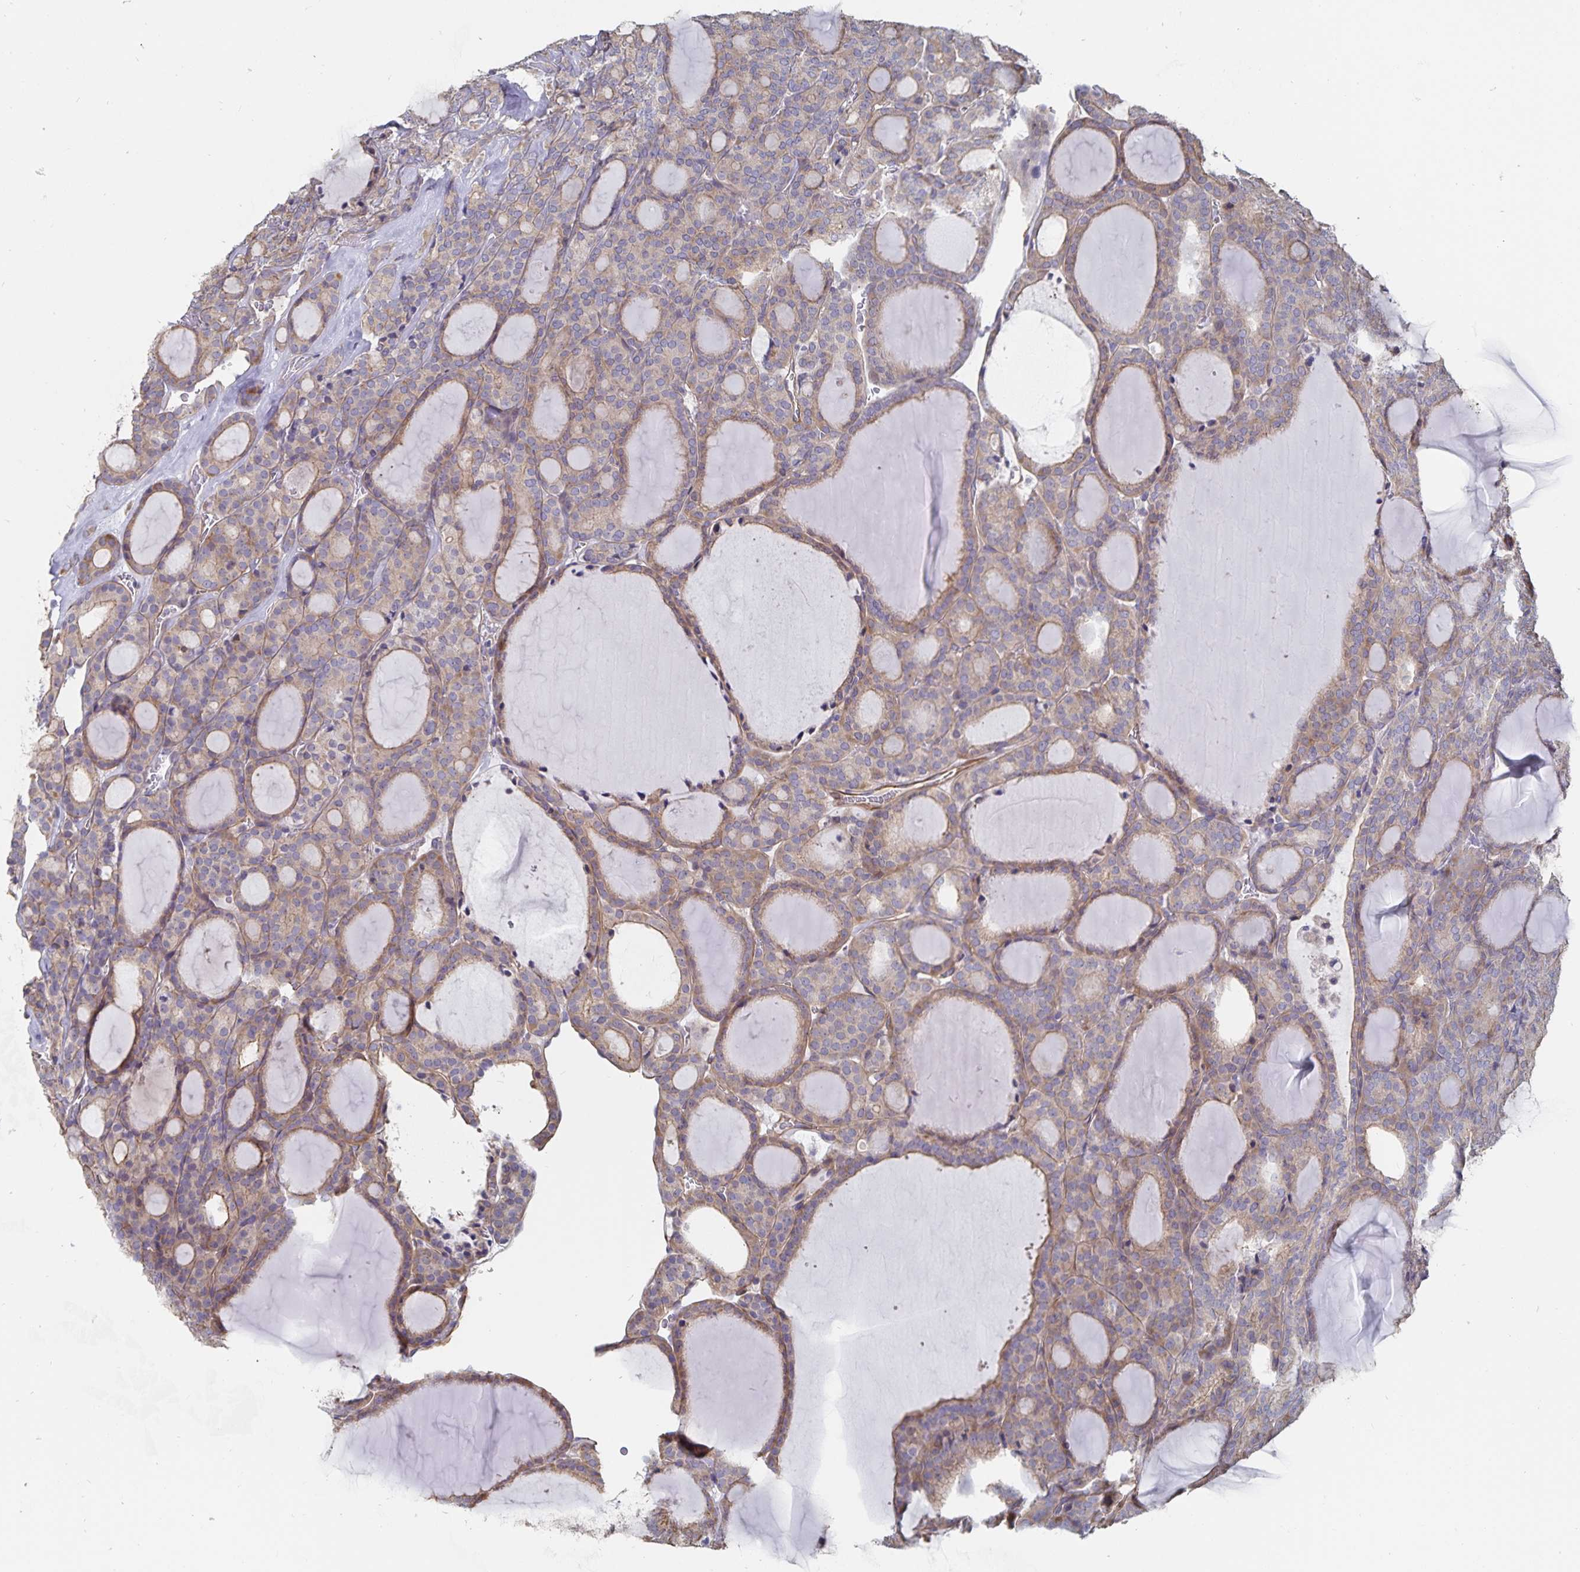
{"staining": {"intensity": "weak", "quantity": "<25%", "location": "cytoplasmic/membranous"}, "tissue": "thyroid cancer", "cell_type": "Tumor cells", "image_type": "cancer", "snomed": [{"axis": "morphology", "description": "Follicular adenoma carcinoma, NOS"}, {"axis": "topography", "description": "Thyroid gland"}], "caption": "Tumor cells are negative for brown protein staining in follicular adenoma carcinoma (thyroid).", "gene": "SSTR1", "patient": {"sex": "male", "age": 74}}